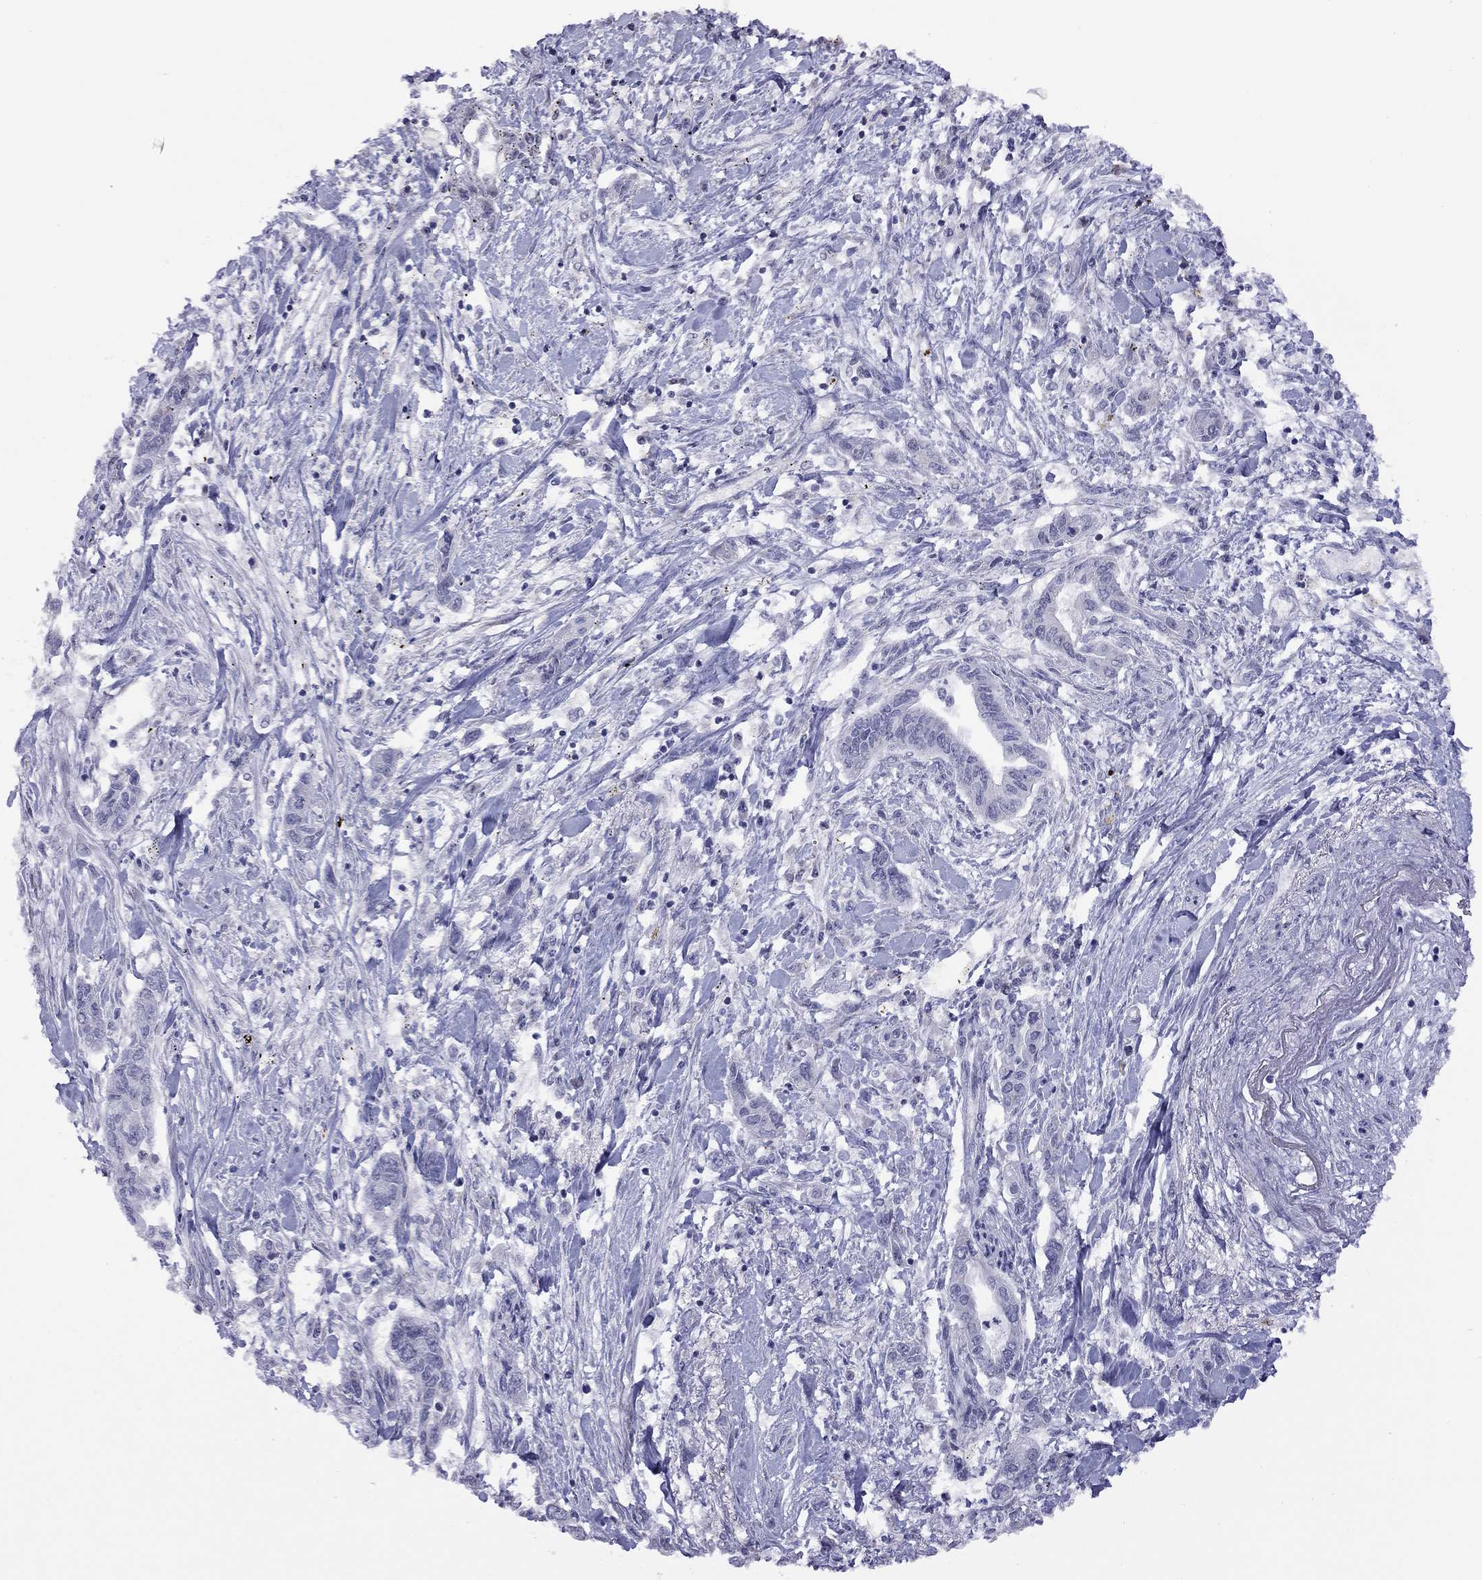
{"staining": {"intensity": "negative", "quantity": "none", "location": "none"}, "tissue": "pancreatic cancer", "cell_type": "Tumor cells", "image_type": "cancer", "snomed": [{"axis": "morphology", "description": "Adenocarcinoma, NOS"}, {"axis": "topography", "description": "Pancreas"}], "caption": "Pancreatic cancer (adenocarcinoma) was stained to show a protein in brown. There is no significant expression in tumor cells.", "gene": "HES5", "patient": {"sex": "male", "age": 60}}